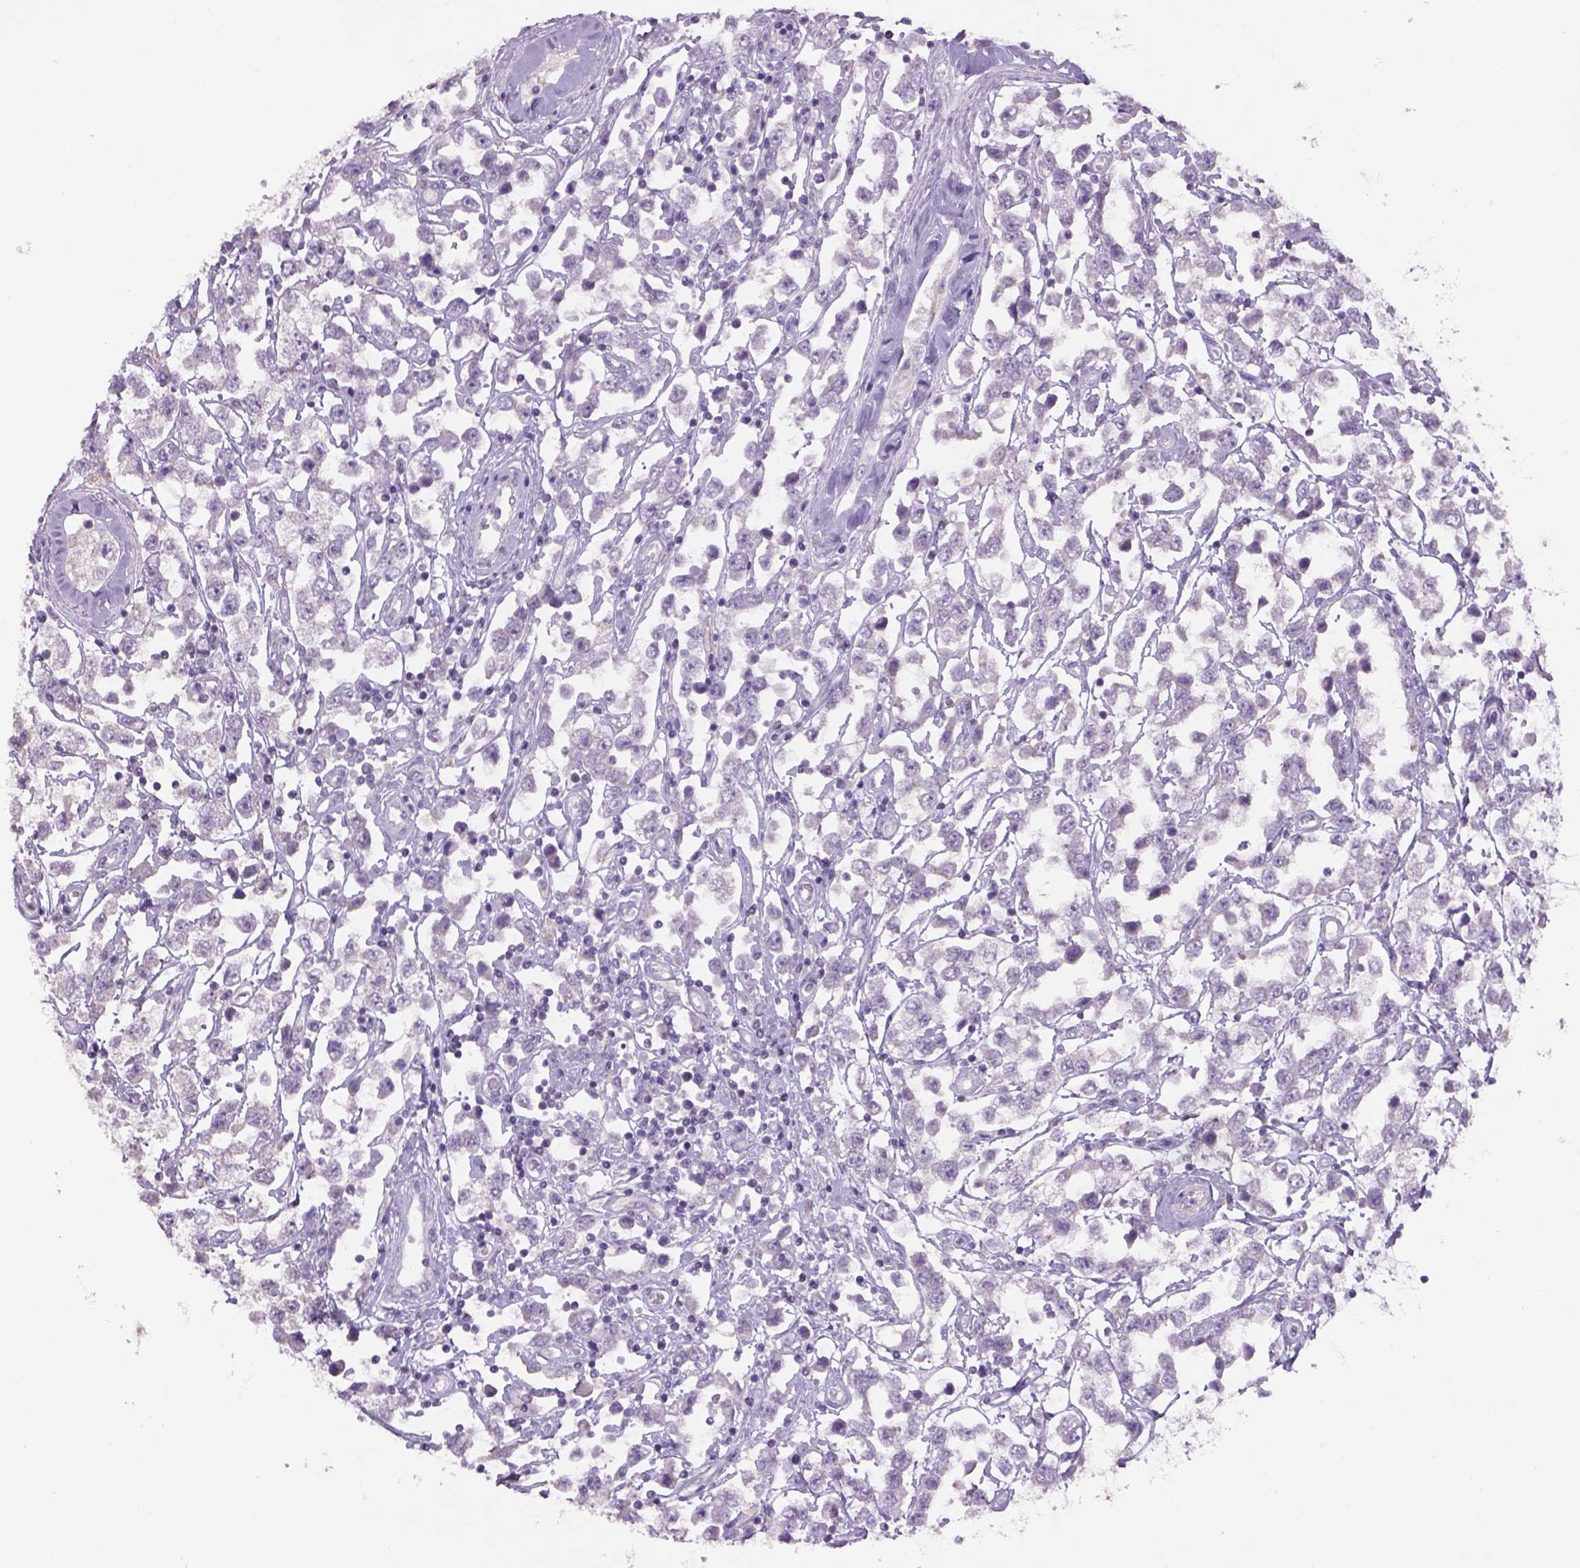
{"staining": {"intensity": "negative", "quantity": "none", "location": "none"}, "tissue": "testis cancer", "cell_type": "Tumor cells", "image_type": "cancer", "snomed": [{"axis": "morphology", "description": "Seminoma, NOS"}, {"axis": "topography", "description": "Testis"}], "caption": "High magnification brightfield microscopy of testis cancer (seminoma) stained with DAB (3,3'-diaminobenzidine) (brown) and counterstained with hematoxylin (blue): tumor cells show no significant expression.", "gene": "ADGRV1", "patient": {"sex": "male", "age": 34}}